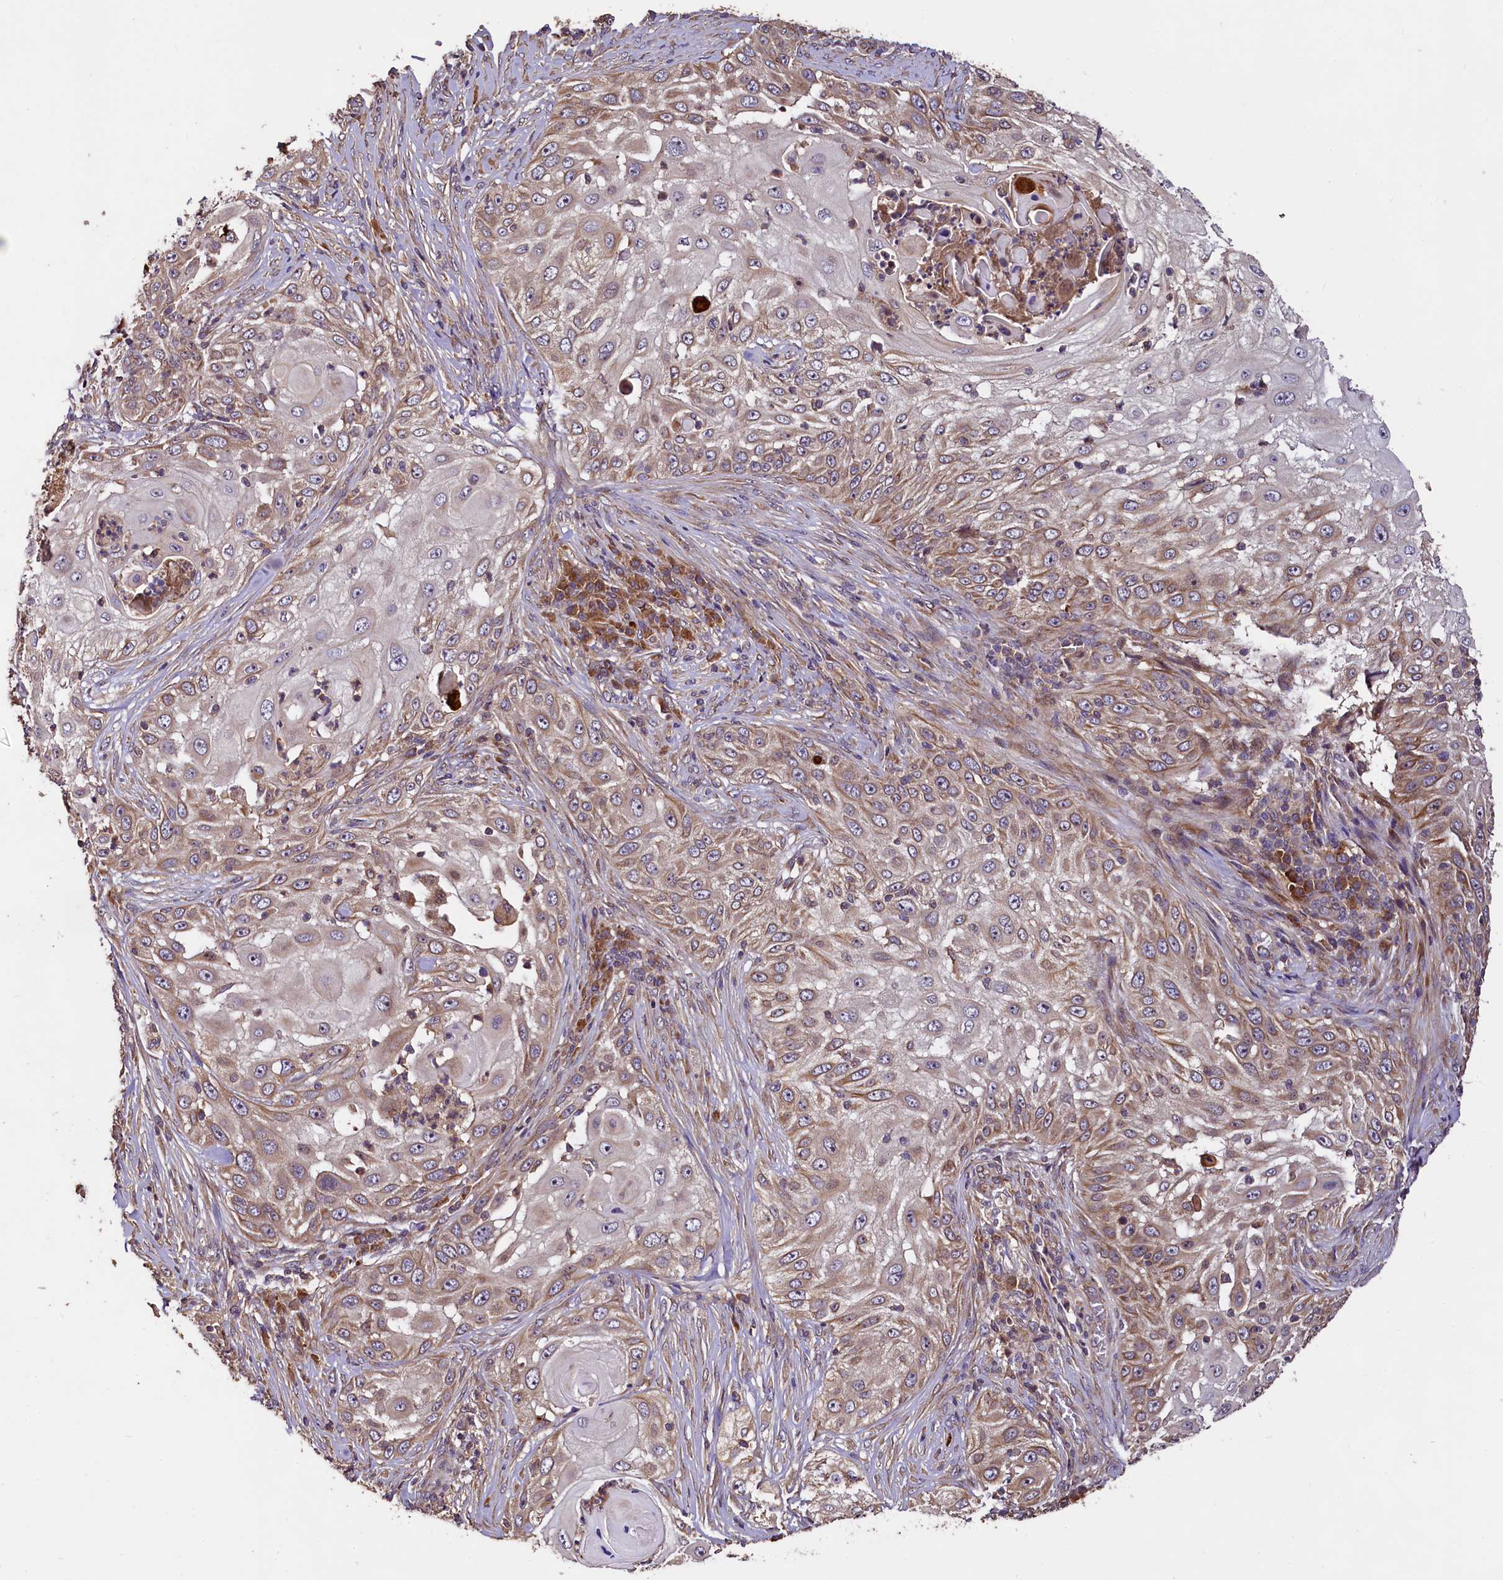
{"staining": {"intensity": "moderate", "quantity": ">75%", "location": "cytoplasmic/membranous"}, "tissue": "skin cancer", "cell_type": "Tumor cells", "image_type": "cancer", "snomed": [{"axis": "morphology", "description": "Squamous cell carcinoma, NOS"}, {"axis": "topography", "description": "Skin"}], "caption": "Protein analysis of skin cancer (squamous cell carcinoma) tissue displays moderate cytoplasmic/membranous expression in approximately >75% of tumor cells.", "gene": "RASSF1", "patient": {"sex": "female", "age": 44}}